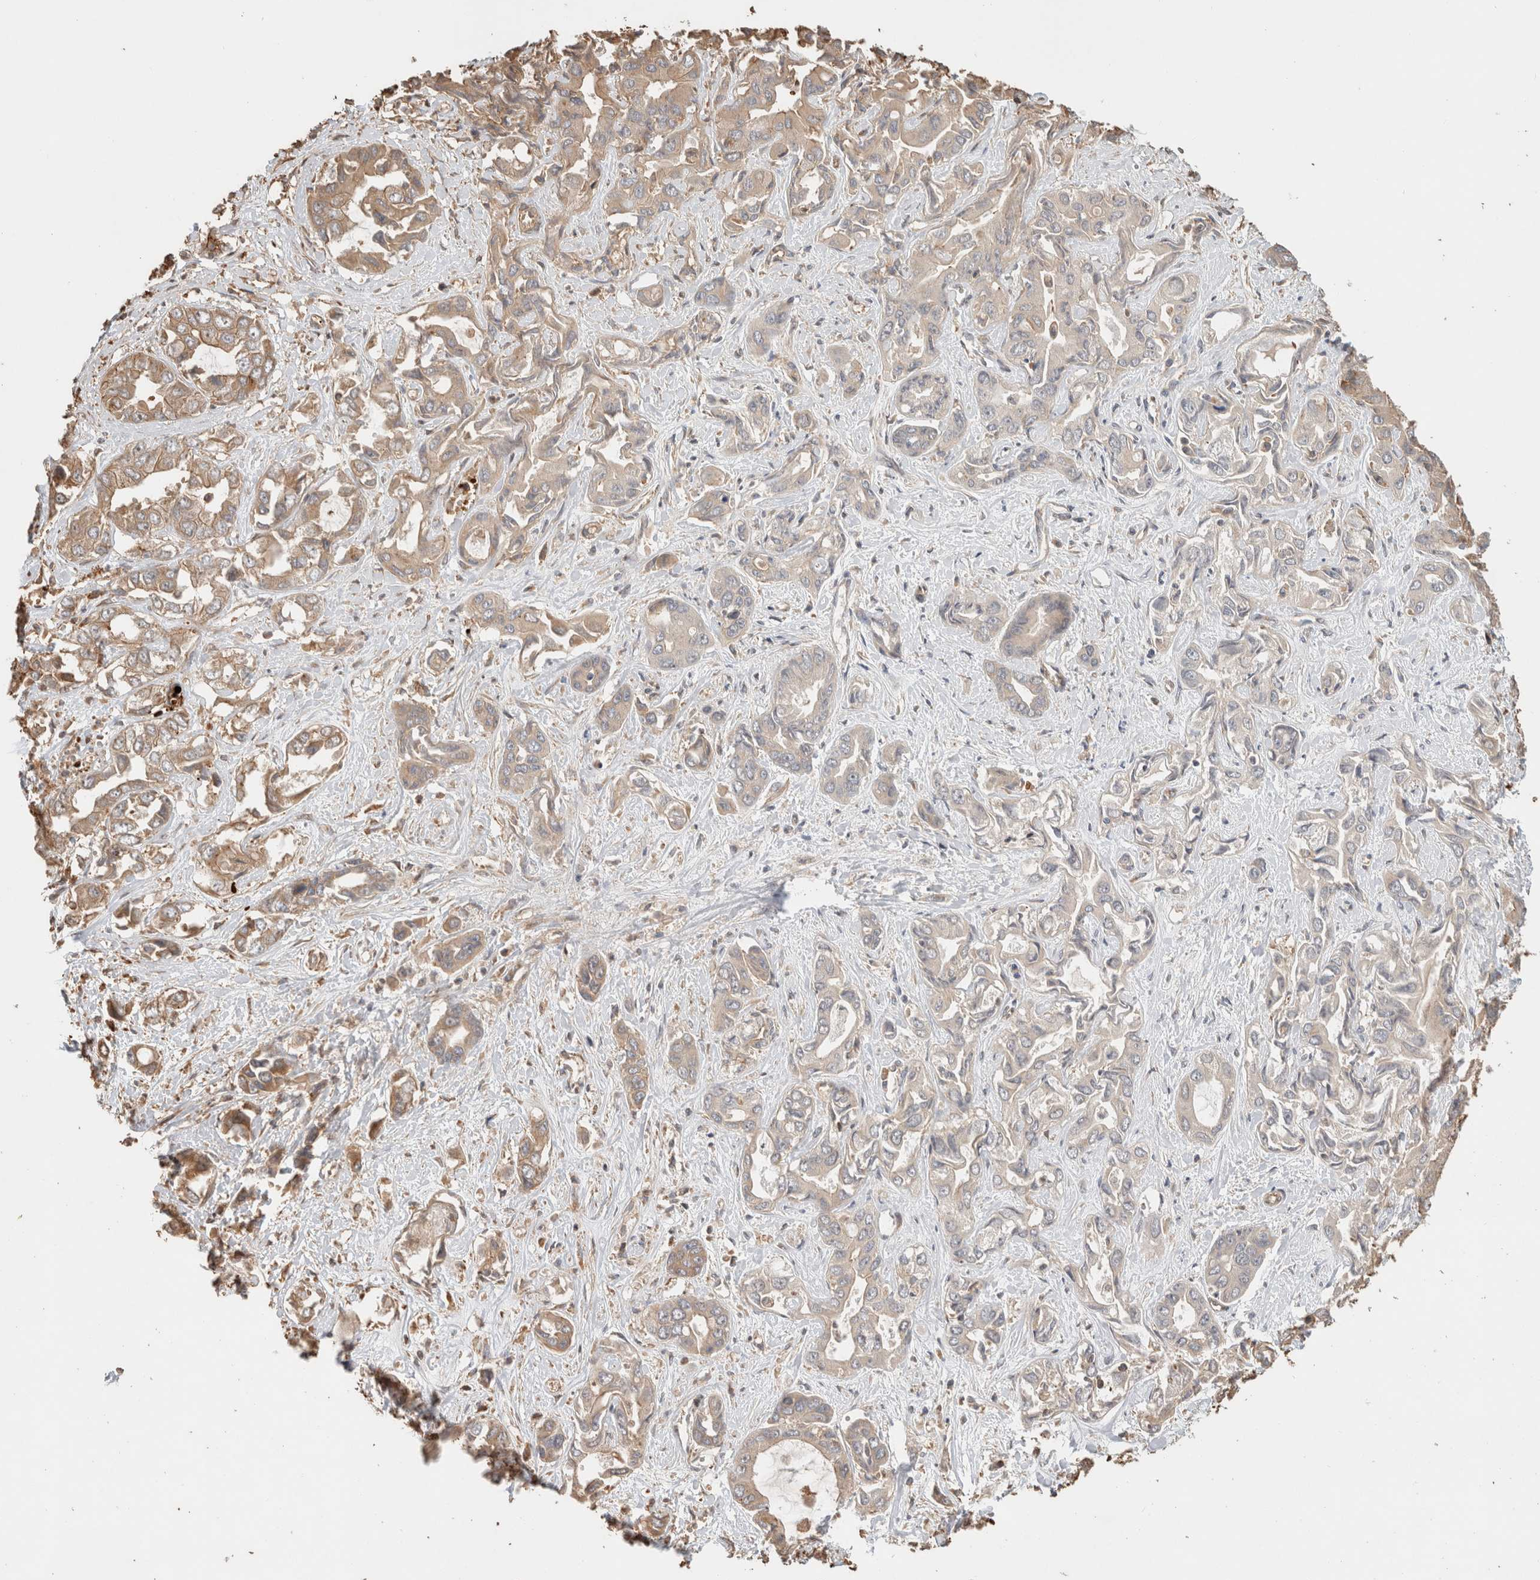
{"staining": {"intensity": "moderate", "quantity": "25%-75%", "location": "cytoplasmic/membranous"}, "tissue": "liver cancer", "cell_type": "Tumor cells", "image_type": "cancer", "snomed": [{"axis": "morphology", "description": "Cholangiocarcinoma"}, {"axis": "topography", "description": "Liver"}], "caption": "This is an image of immunohistochemistry staining of liver cancer (cholangiocarcinoma), which shows moderate staining in the cytoplasmic/membranous of tumor cells.", "gene": "OTUD6B", "patient": {"sex": "female", "age": 52}}